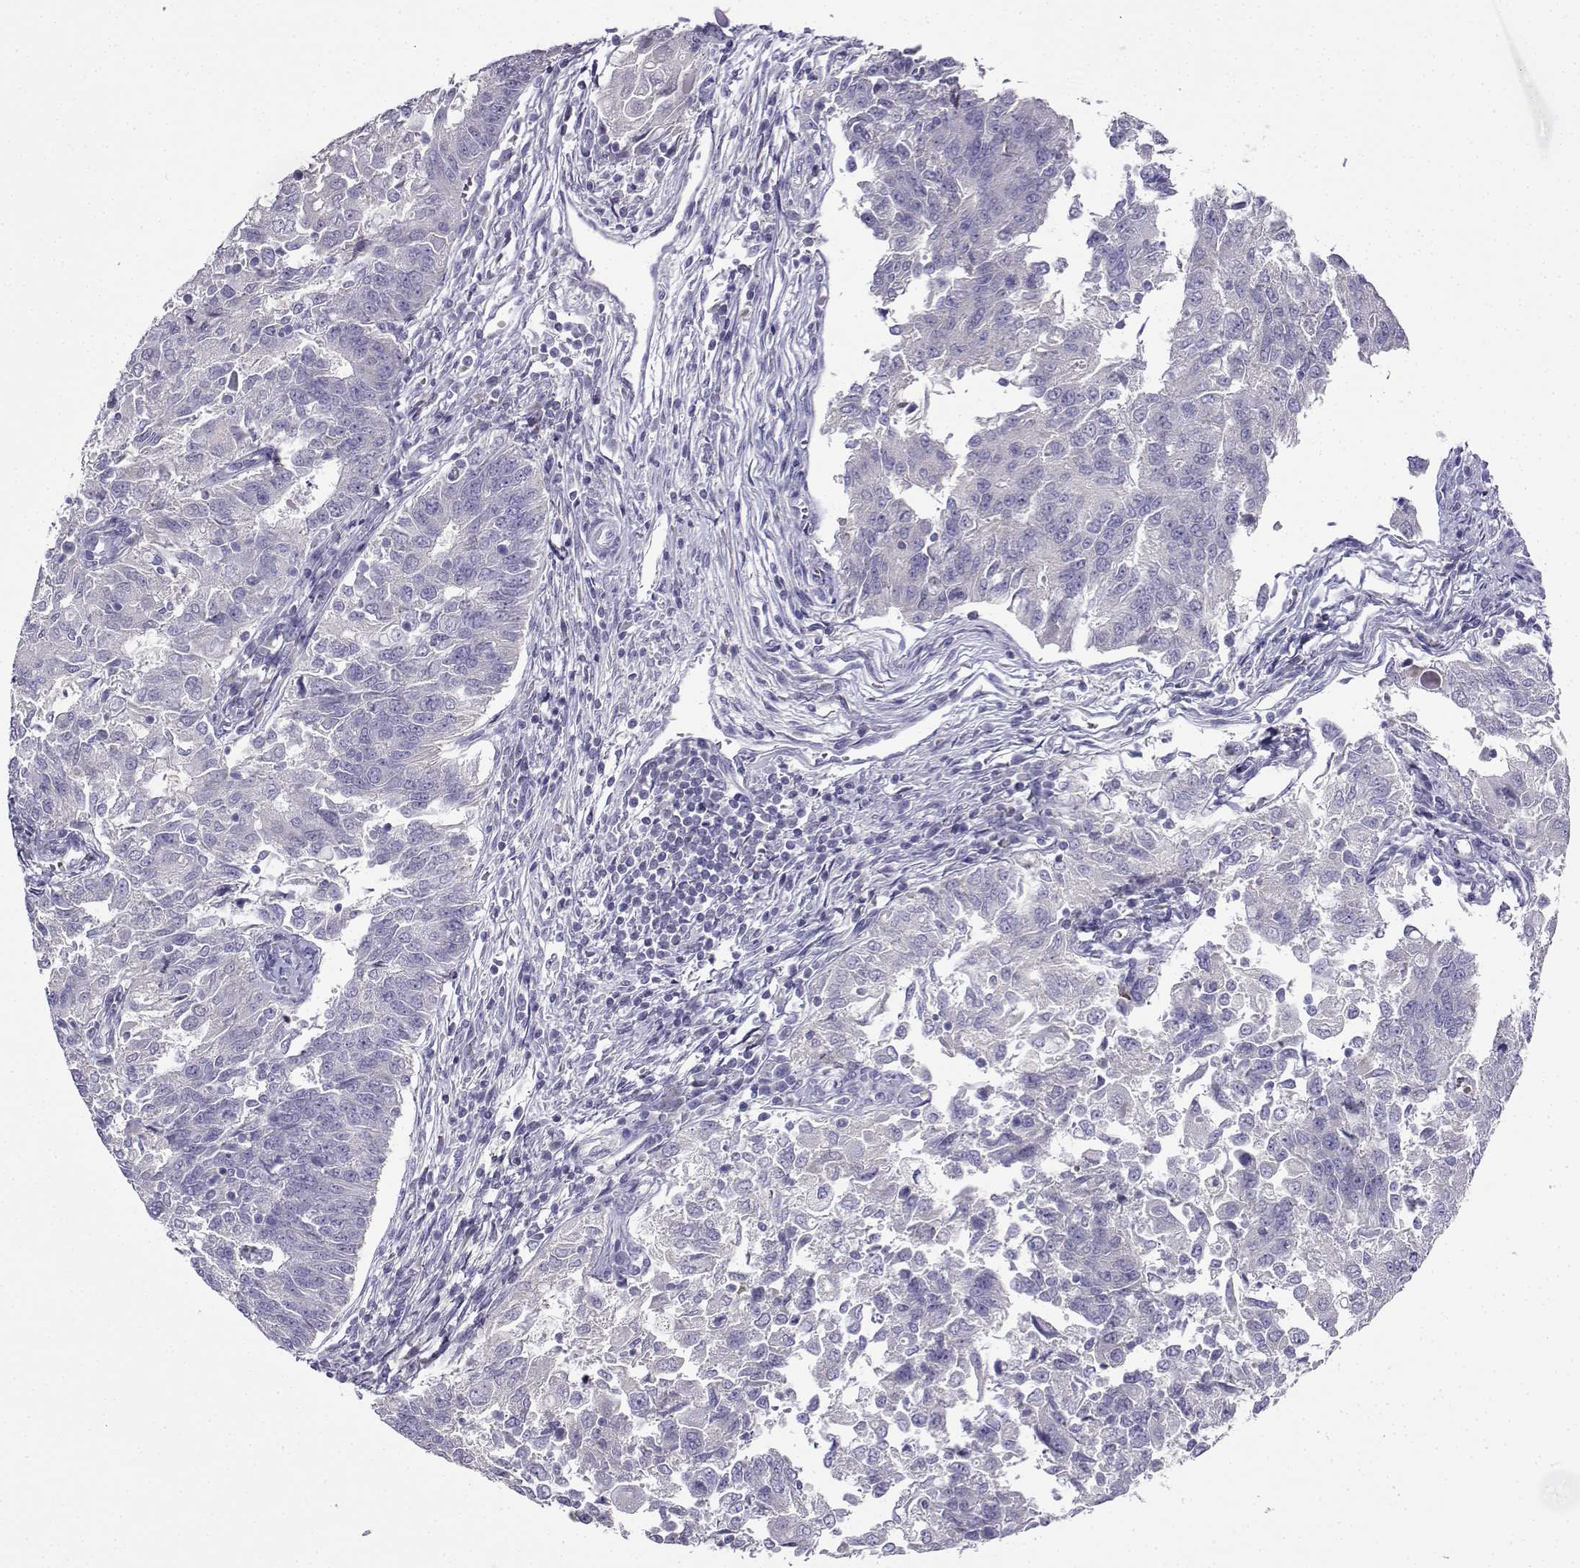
{"staining": {"intensity": "negative", "quantity": "none", "location": "none"}, "tissue": "endometrial cancer", "cell_type": "Tumor cells", "image_type": "cancer", "snomed": [{"axis": "morphology", "description": "Adenocarcinoma, NOS"}, {"axis": "topography", "description": "Endometrium"}], "caption": "Immunohistochemical staining of endometrial cancer demonstrates no significant positivity in tumor cells. (Stains: DAB (3,3'-diaminobenzidine) immunohistochemistry with hematoxylin counter stain, Microscopy: brightfield microscopy at high magnification).", "gene": "LINGO1", "patient": {"sex": "female", "age": 43}}